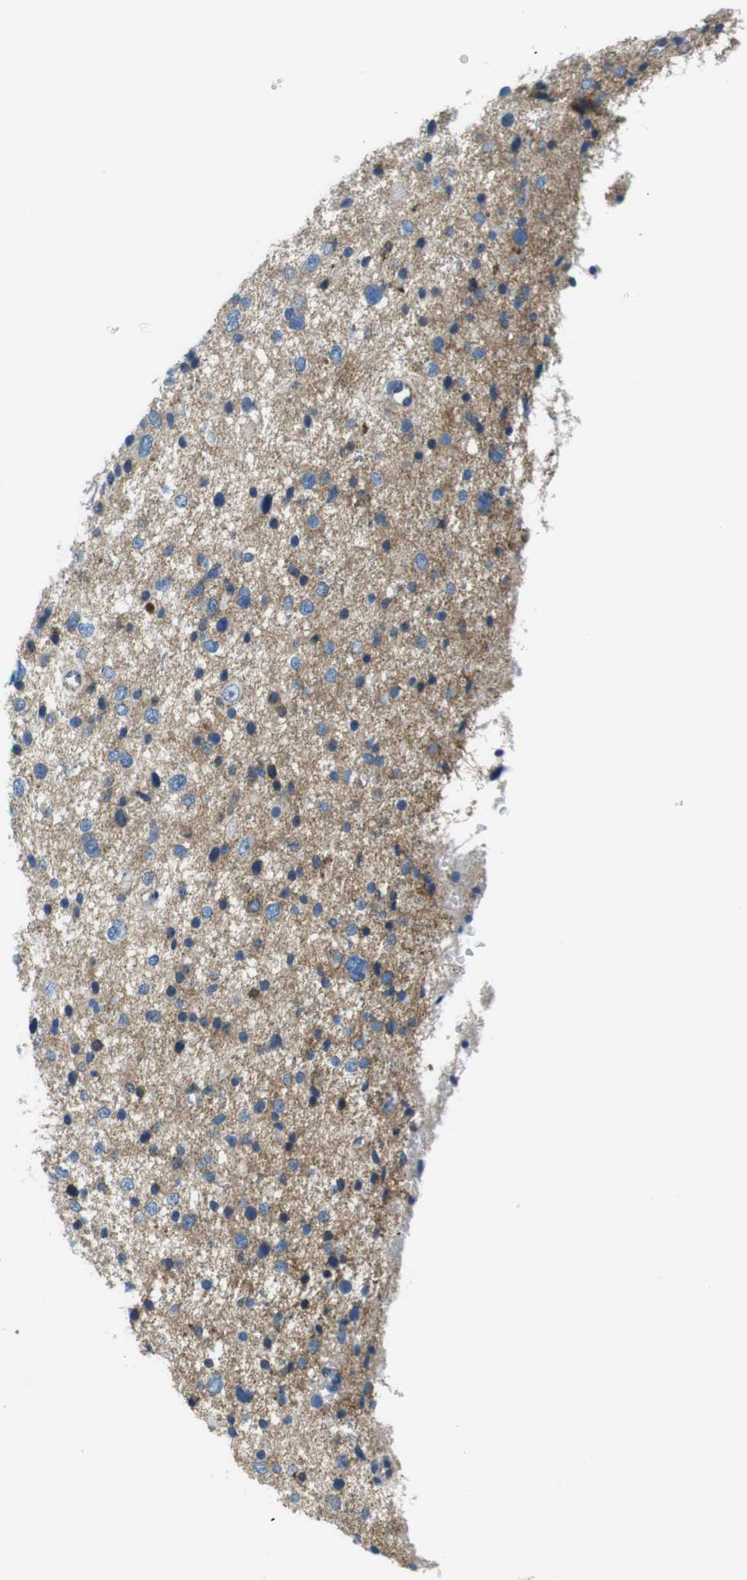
{"staining": {"intensity": "moderate", "quantity": "<25%", "location": "cytoplasmic/membranous"}, "tissue": "glioma", "cell_type": "Tumor cells", "image_type": "cancer", "snomed": [{"axis": "morphology", "description": "Glioma, malignant, Low grade"}, {"axis": "topography", "description": "Brain"}], "caption": "Protein analysis of low-grade glioma (malignant) tissue reveals moderate cytoplasmic/membranous positivity in about <25% of tumor cells. (DAB (3,3'-diaminobenzidine) IHC, brown staining for protein, blue staining for nuclei).", "gene": "SLC6A6", "patient": {"sex": "female", "age": 37}}